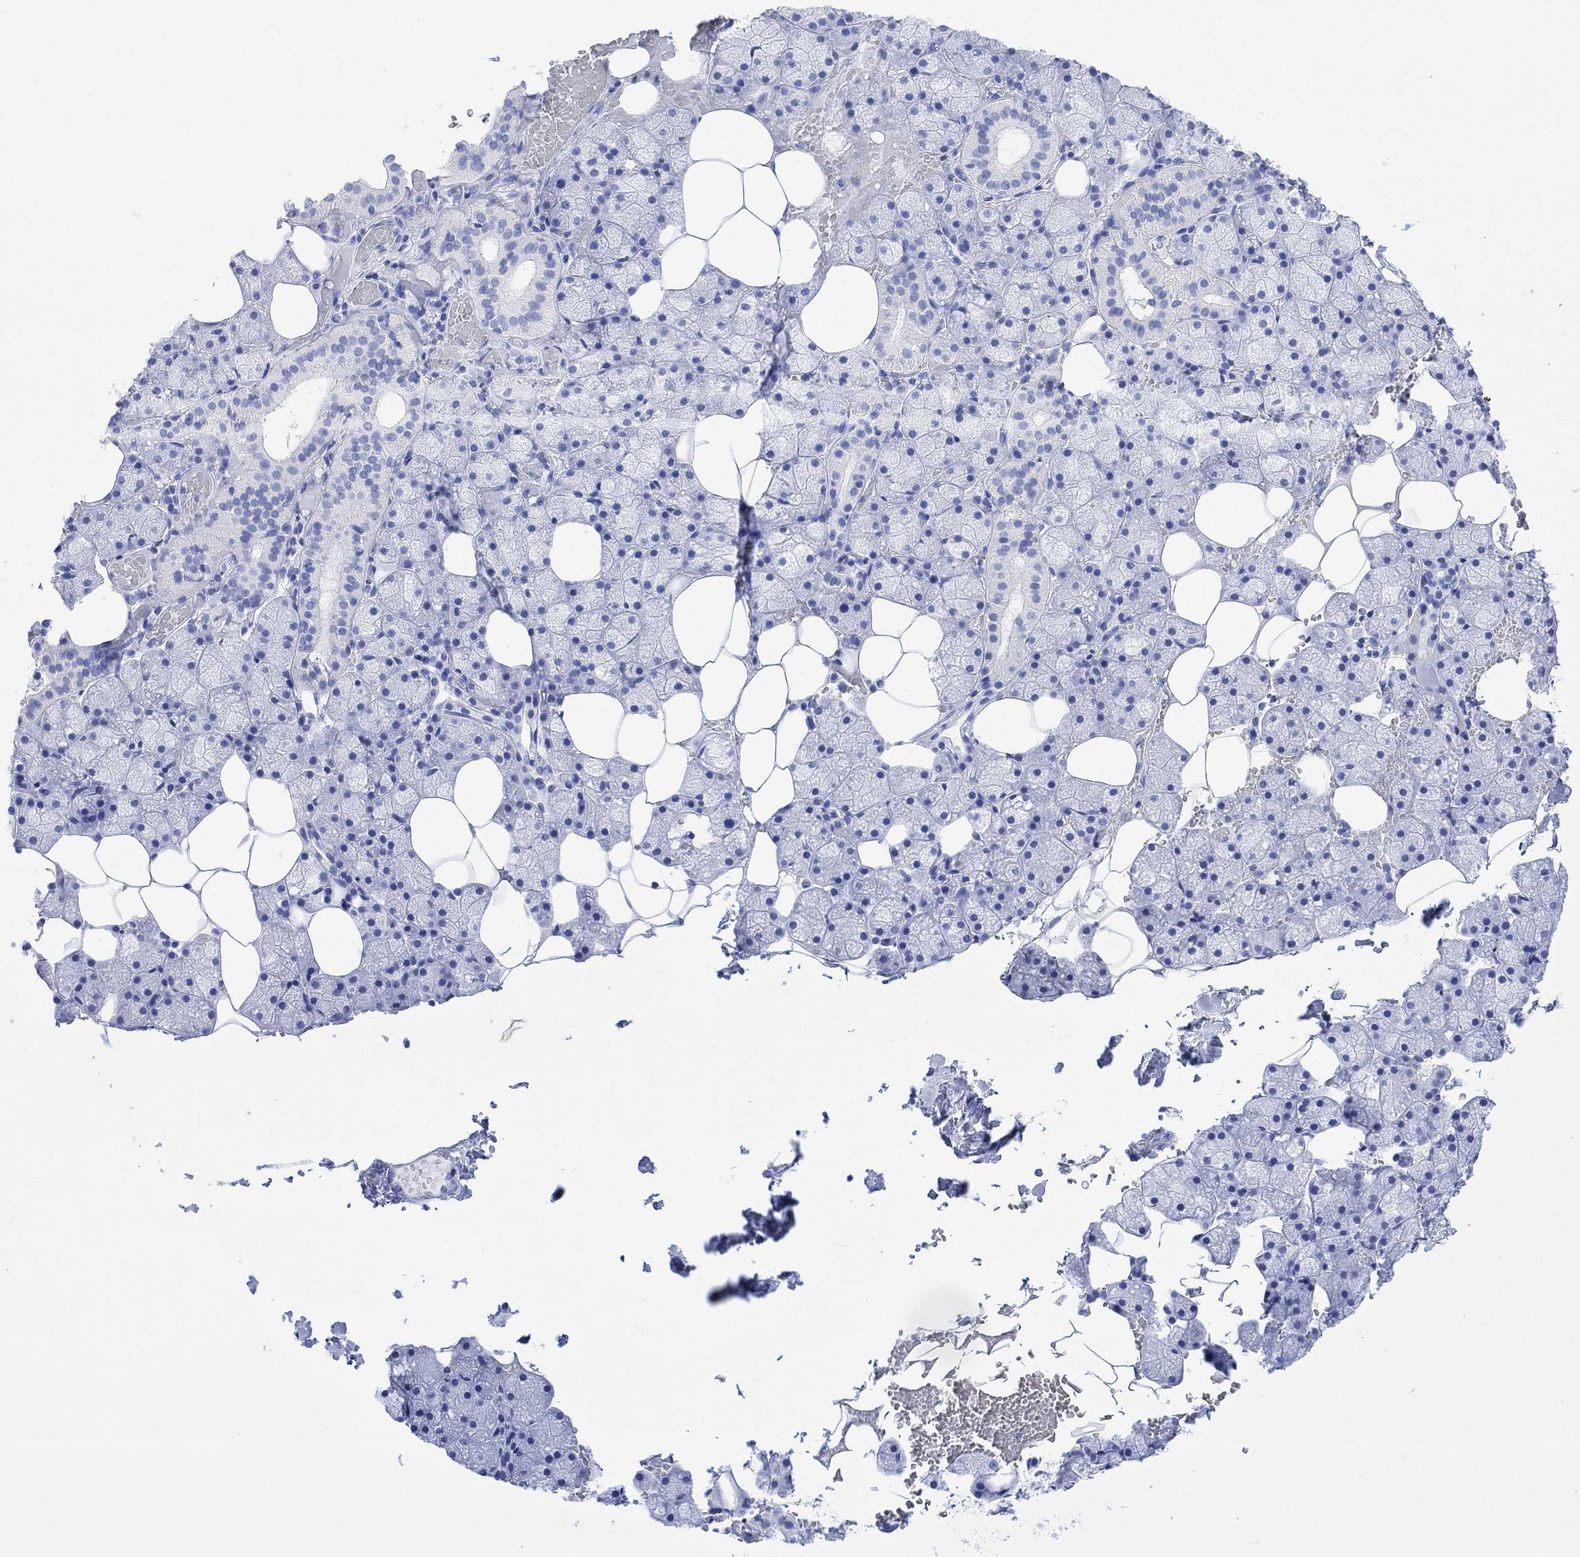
{"staining": {"intensity": "negative", "quantity": "none", "location": "none"}, "tissue": "salivary gland", "cell_type": "Glandular cells", "image_type": "normal", "snomed": [{"axis": "morphology", "description": "Normal tissue, NOS"}, {"axis": "topography", "description": "Salivary gland"}], "caption": "There is no significant expression in glandular cells of salivary gland. (DAB immunohistochemistry, high magnification).", "gene": "CELF4", "patient": {"sex": "male", "age": 38}}